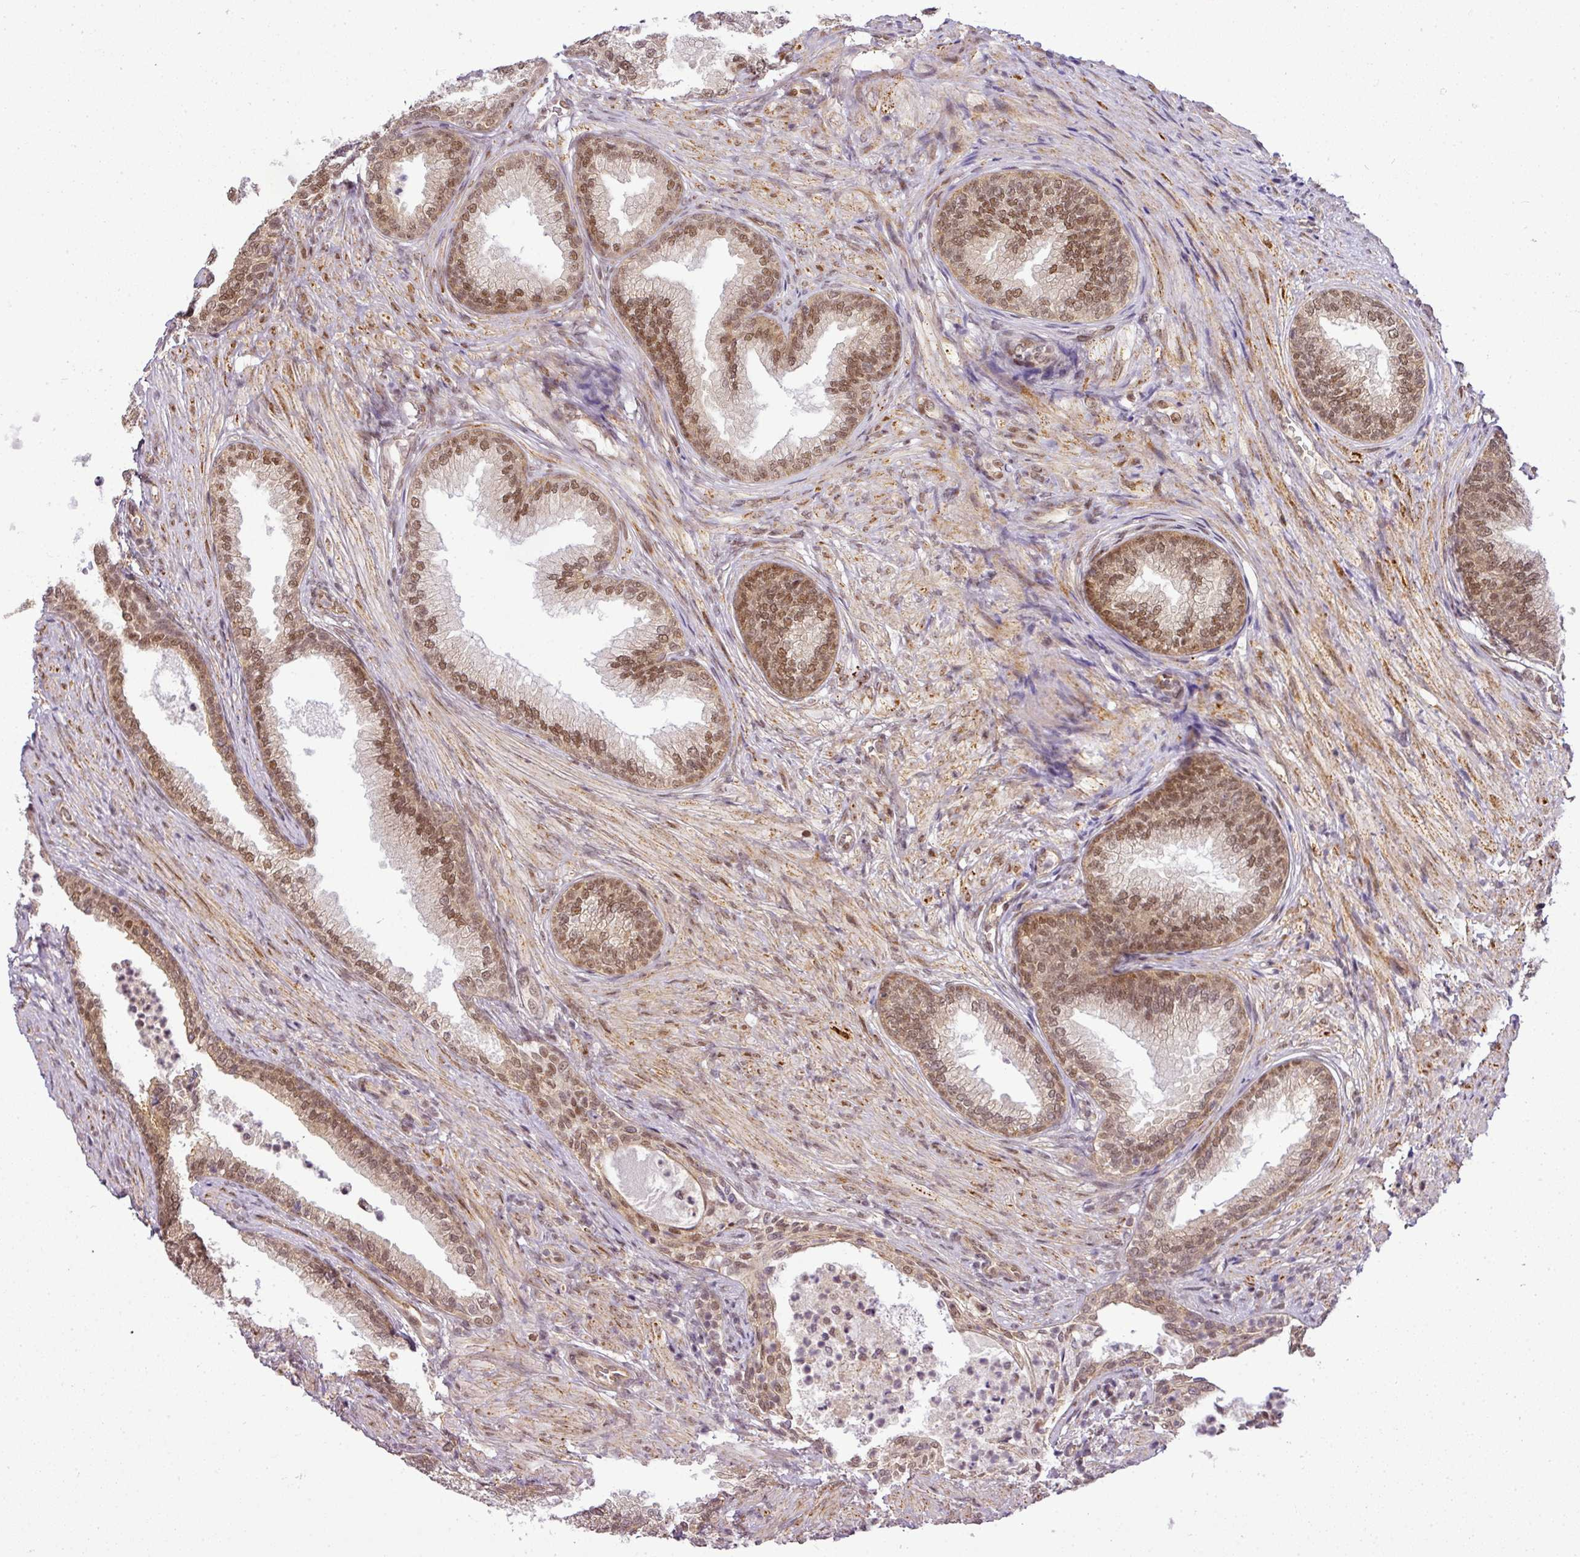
{"staining": {"intensity": "moderate", "quantity": ">75%", "location": "cytoplasmic/membranous,nuclear"}, "tissue": "prostate", "cell_type": "Glandular cells", "image_type": "normal", "snomed": [{"axis": "morphology", "description": "Normal tissue, NOS"}, {"axis": "topography", "description": "Prostate"}], "caption": "Prostate was stained to show a protein in brown. There is medium levels of moderate cytoplasmic/membranous,nuclear positivity in about >75% of glandular cells.", "gene": "C1orf226", "patient": {"sex": "male", "age": 76}}